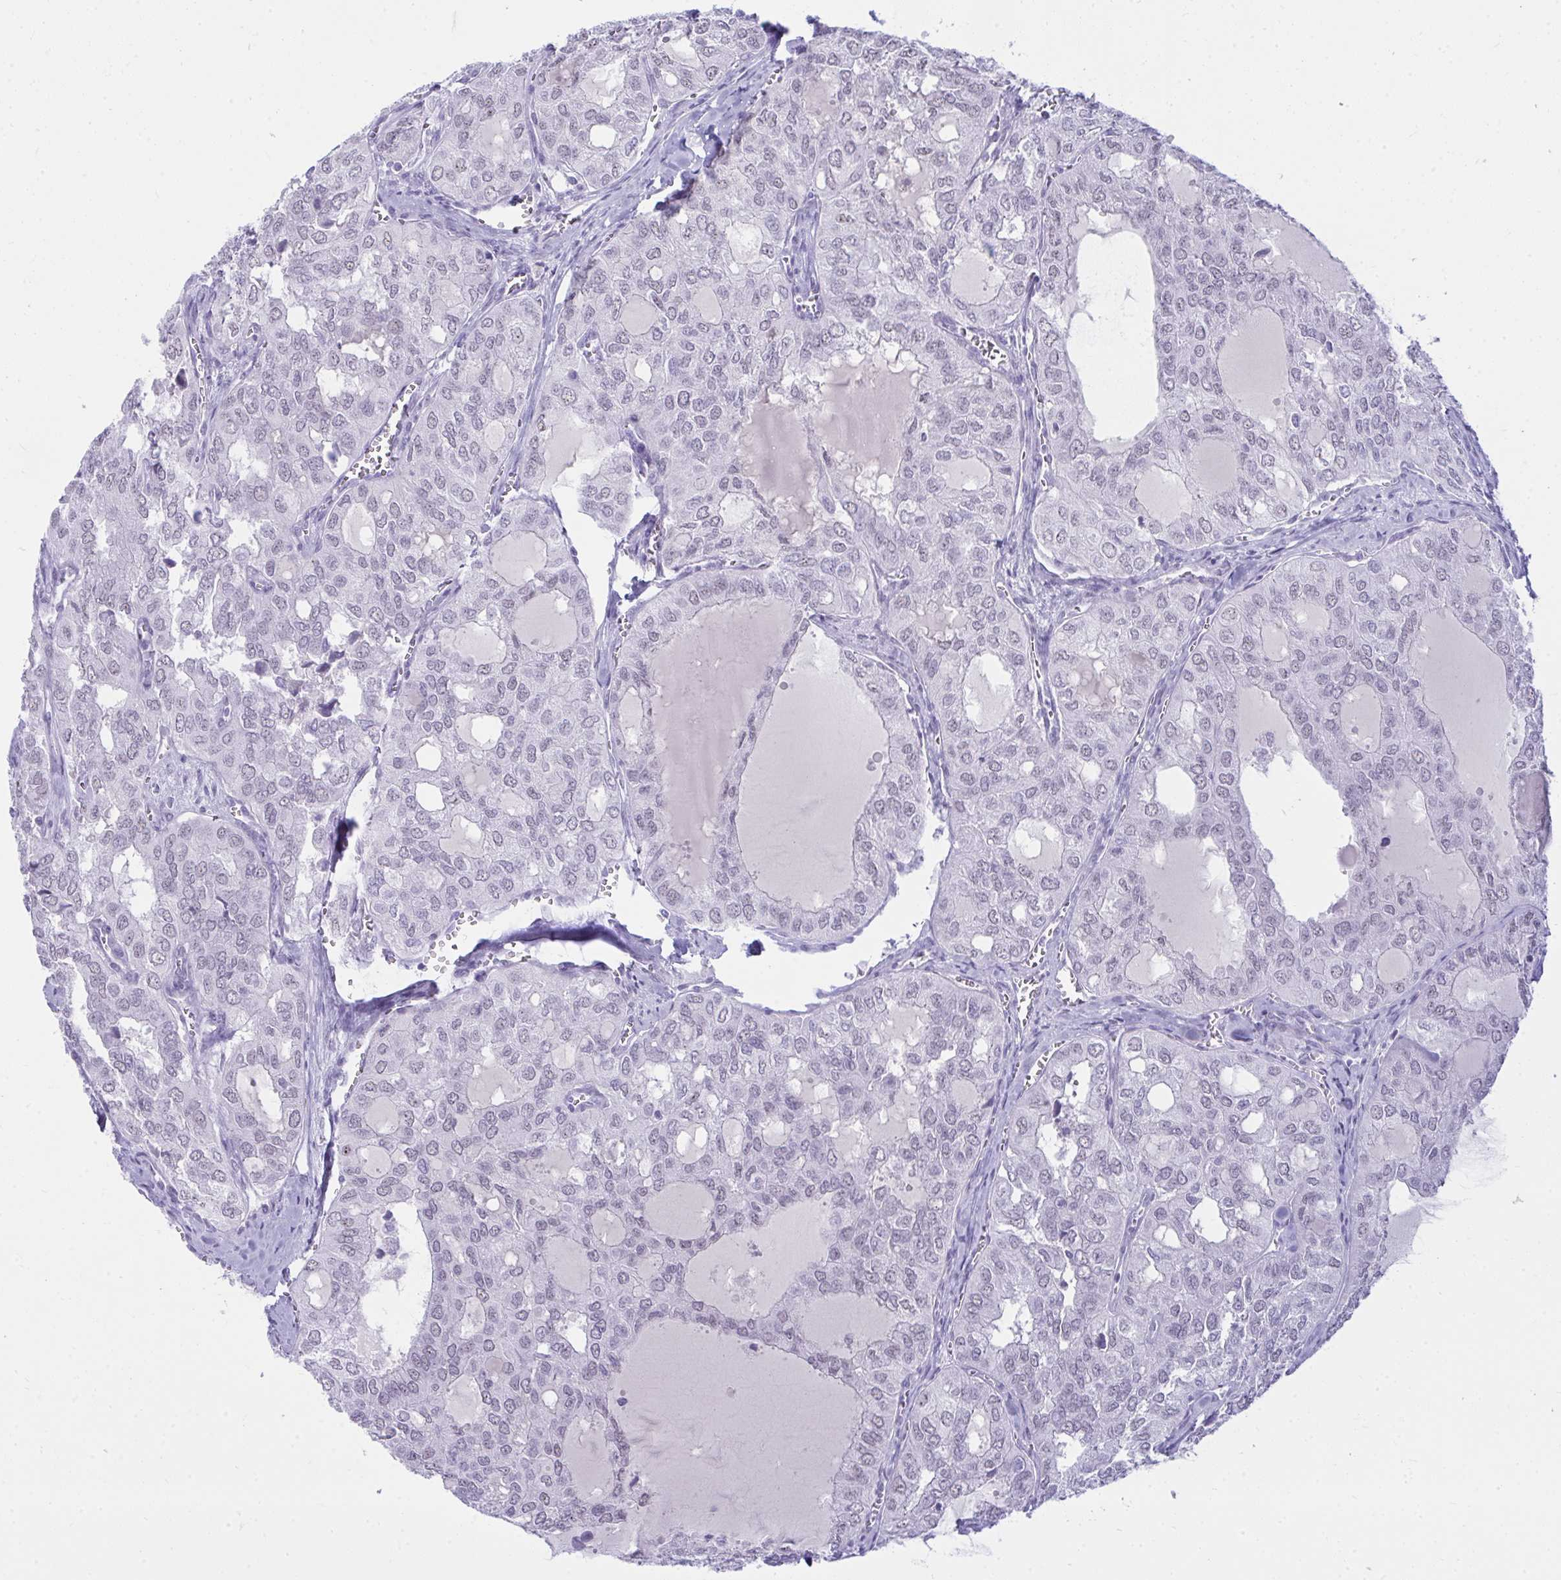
{"staining": {"intensity": "weak", "quantity": "<25%", "location": "nuclear"}, "tissue": "thyroid cancer", "cell_type": "Tumor cells", "image_type": "cancer", "snomed": [{"axis": "morphology", "description": "Follicular adenoma carcinoma, NOS"}, {"axis": "topography", "description": "Thyroid gland"}], "caption": "Micrograph shows no protein staining in tumor cells of thyroid follicular adenoma carcinoma tissue.", "gene": "OR5F1", "patient": {"sex": "male", "age": 75}}